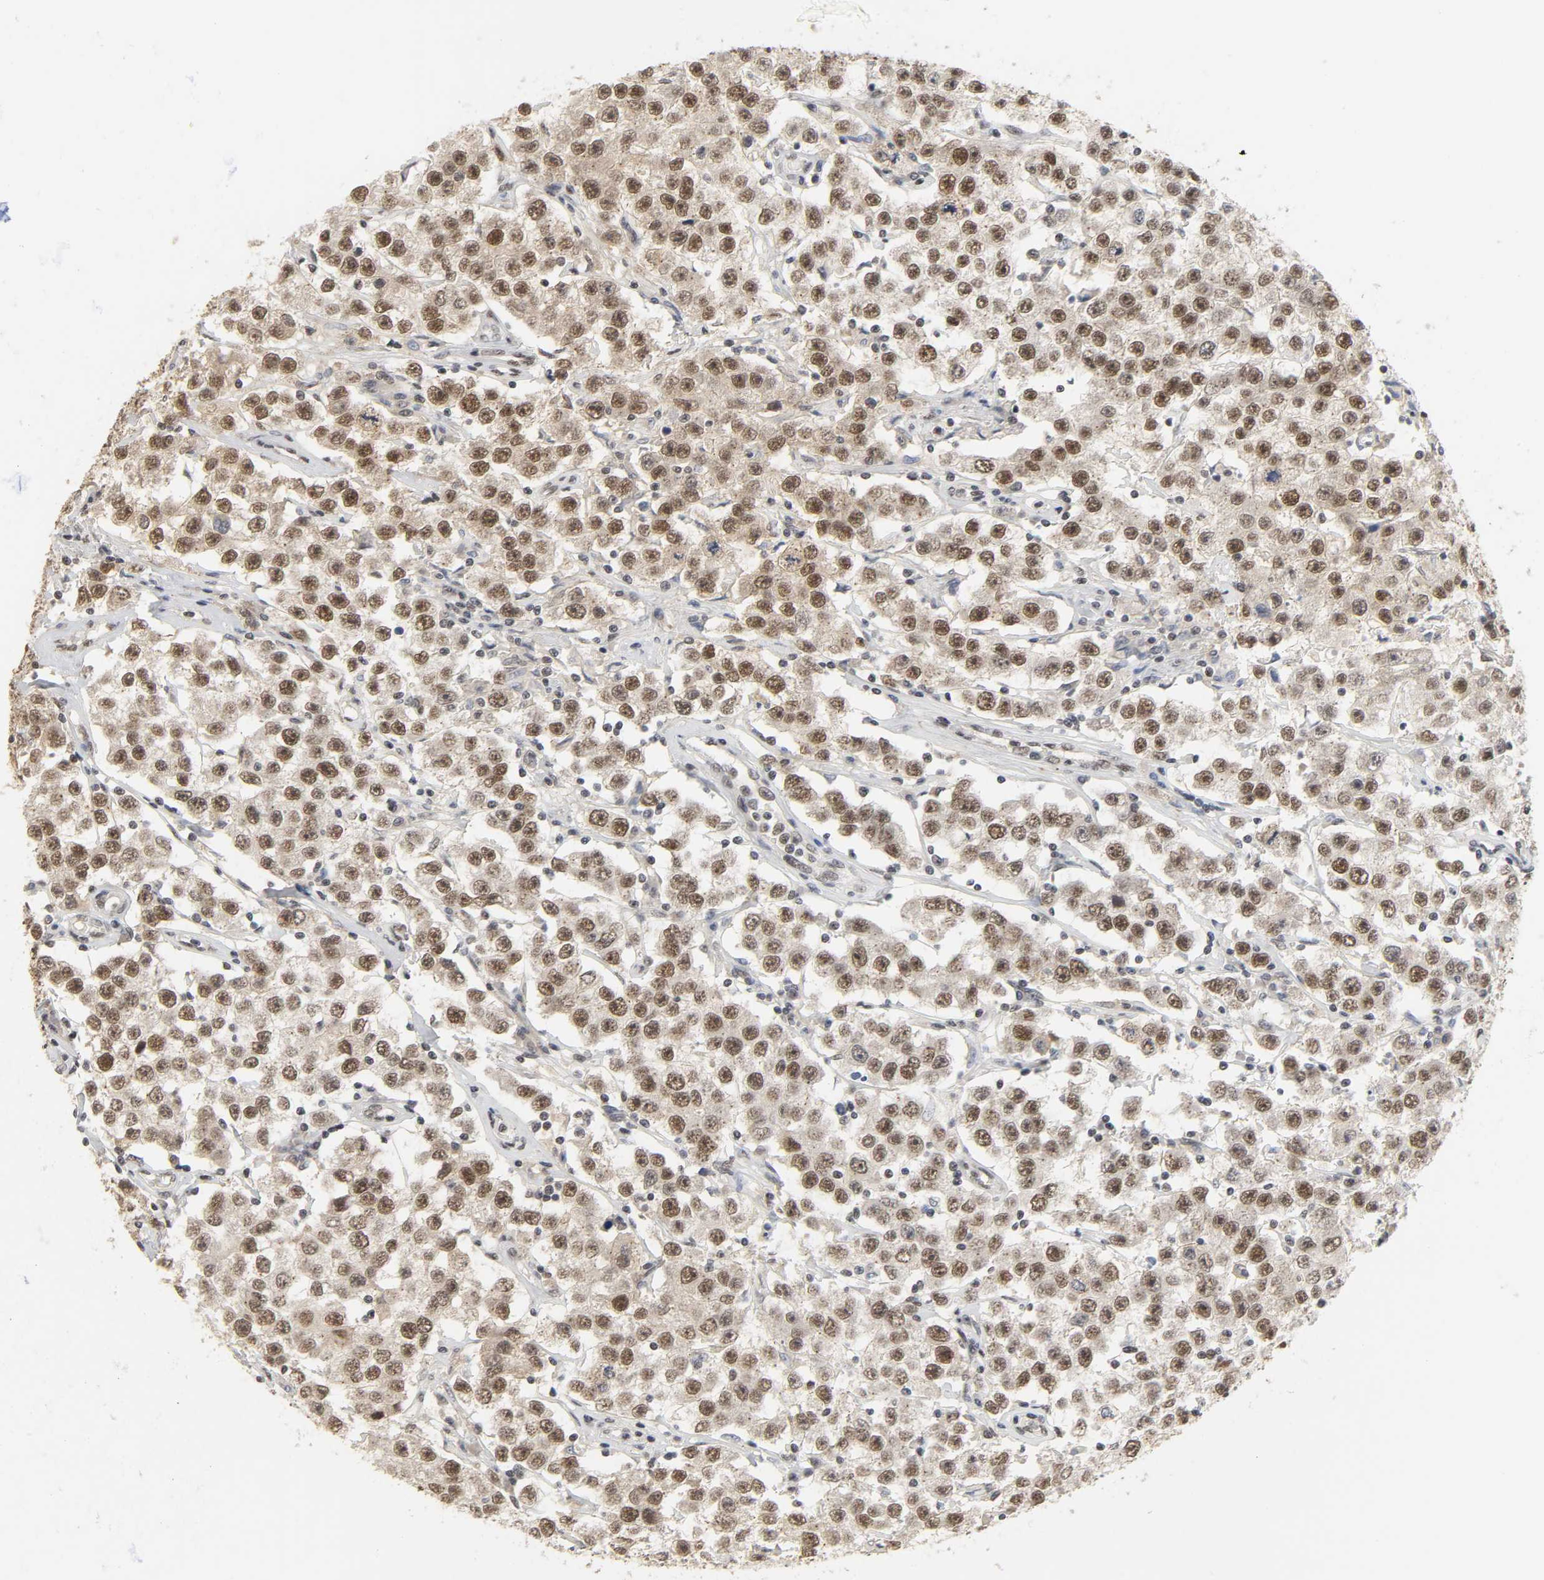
{"staining": {"intensity": "moderate", "quantity": ">75%", "location": "cytoplasmic/membranous,nuclear"}, "tissue": "testis cancer", "cell_type": "Tumor cells", "image_type": "cancer", "snomed": [{"axis": "morphology", "description": "Seminoma, NOS"}, {"axis": "topography", "description": "Testis"}], "caption": "Protein expression analysis of testis seminoma exhibits moderate cytoplasmic/membranous and nuclear expression in approximately >75% of tumor cells. The staining is performed using DAB brown chromogen to label protein expression. The nuclei are counter-stained blue using hematoxylin.", "gene": "NCOA6", "patient": {"sex": "male", "age": 52}}